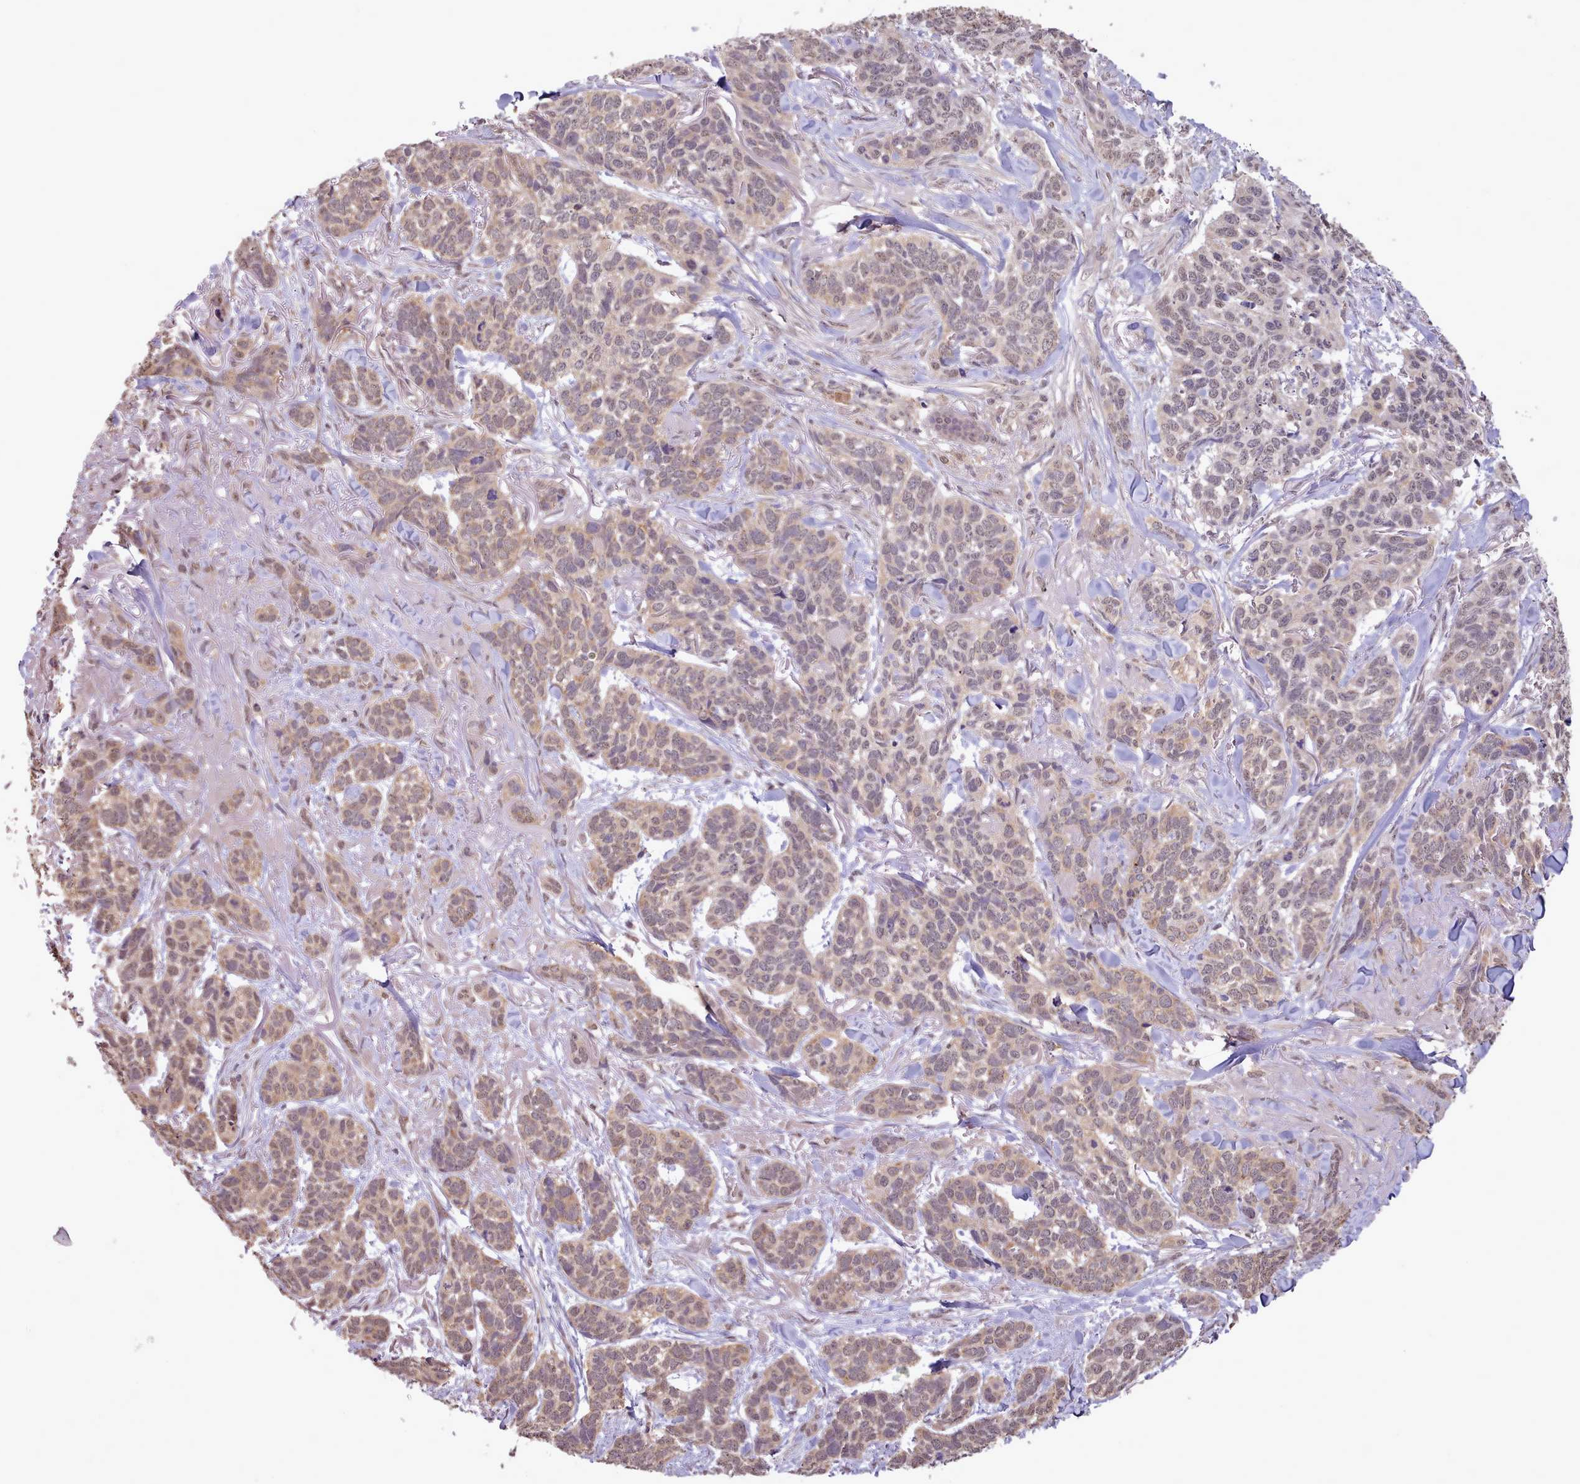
{"staining": {"intensity": "weak", "quantity": "25%-75%", "location": "nuclear"}, "tissue": "skin cancer", "cell_type": "Tumor cells", "image_type": "cancer", "snomed": [{"axis": "morphology", "description": "Basal cell carcinoma"}, {"axis": "topography", "description": "Skin"}], "caption": "About 25%-75% of tumor cells in skin basal cell carcinoma demonstrate weak nuclear protein staining as visualized by brown immunohistochemical staining.", "gene": "PIP4P1", "patient": {"sex": "male", "age": 86}}